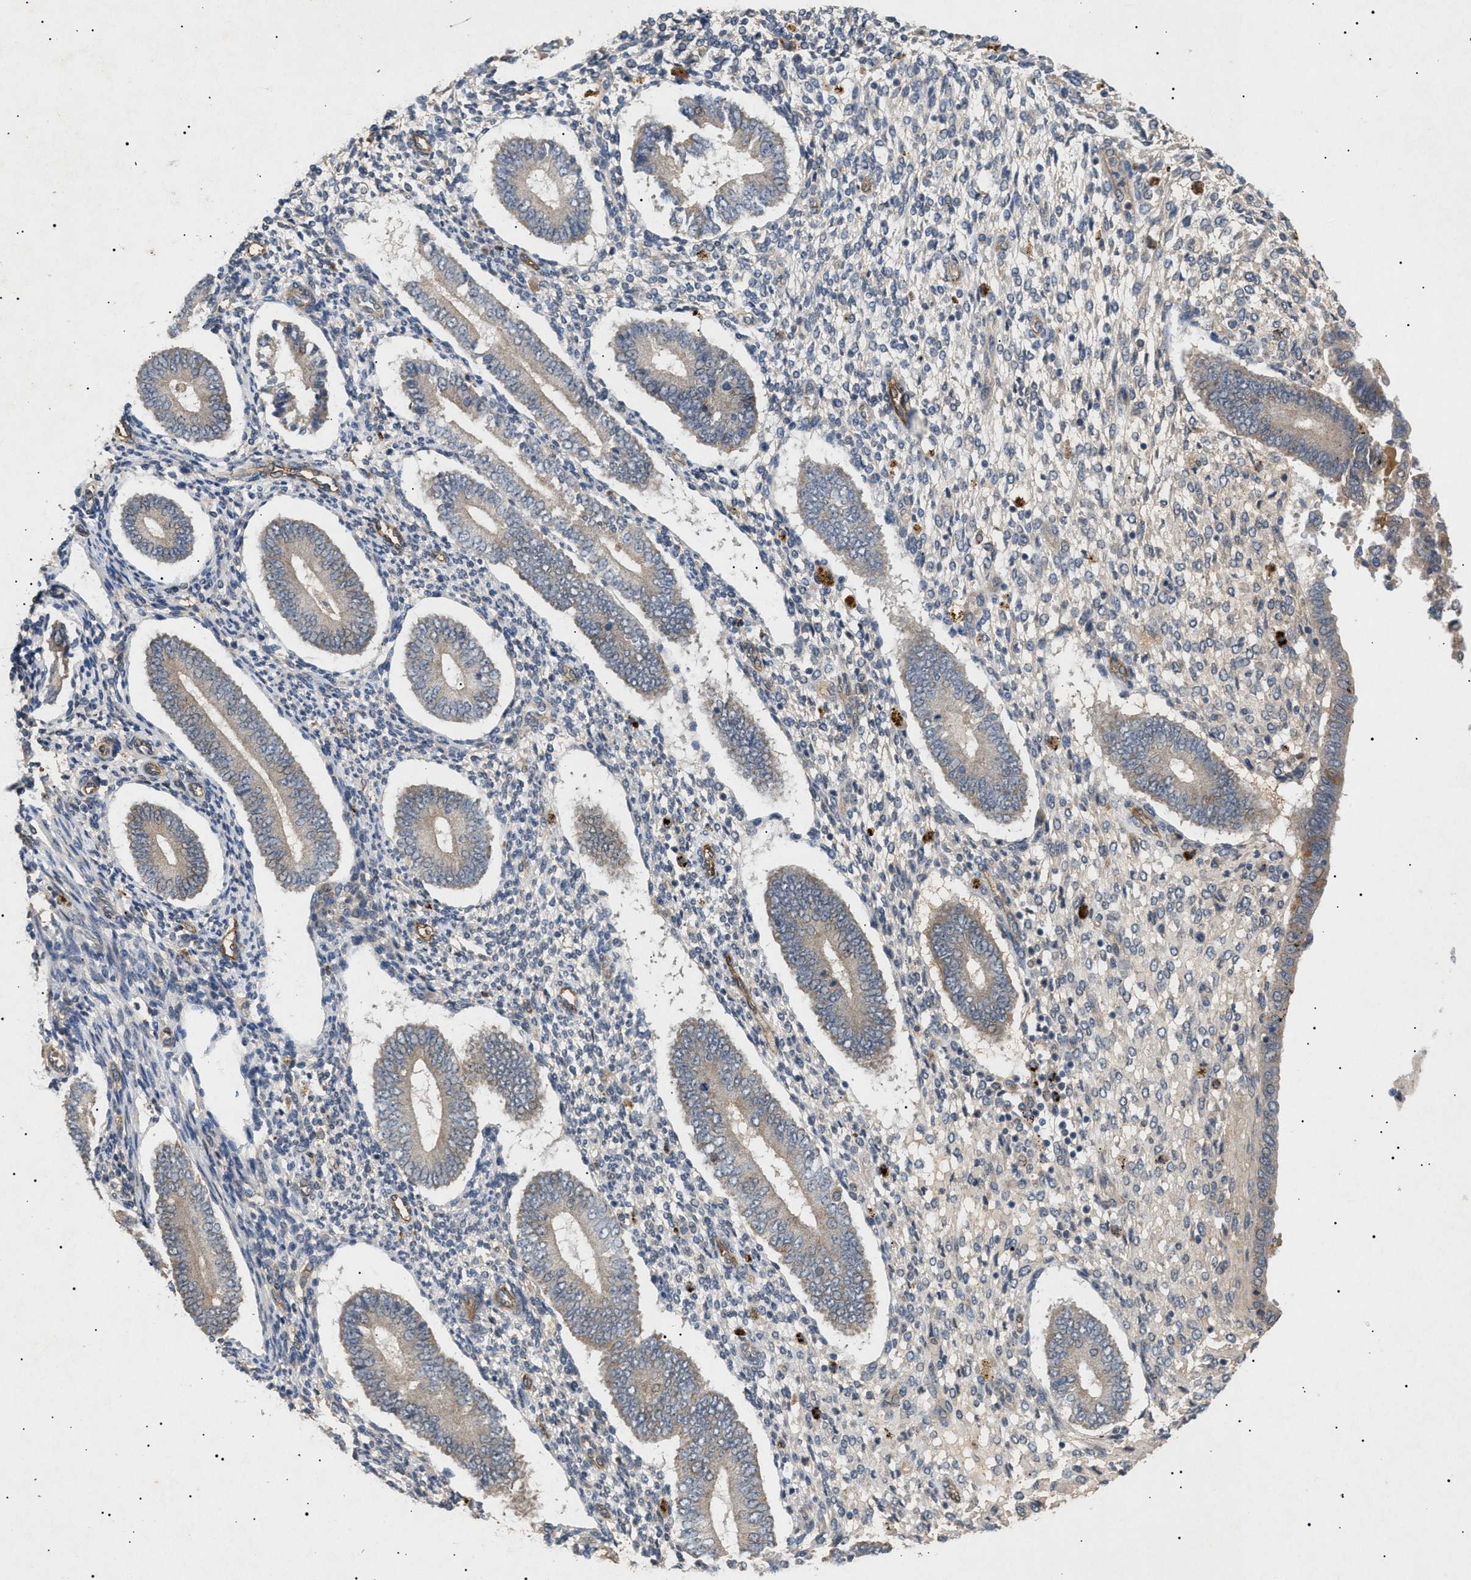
{"staining": {"intensity": "moderate", "quantity": ">75%", "location": "cytoplasmic/membranous"}, "tissue": "endometrium", "cell_type": "Cells in endometrial stroma", "image_type": "normal", "snomed": [{"axis": "morphology", "description": "Normal tissue, NOS"}, {"axis": "topography", "description": "Endometrium"}], "caption": "DAB (3,3'-diaminobenzidine) immunohistochemical staining of benign human endometrium displays moderate cytoplasmic/membranous protein expression in approximately >75% of cells in endometrial stroma.", "gene": "SIRT5", "patient": {"sex": "female", "age": 42}}